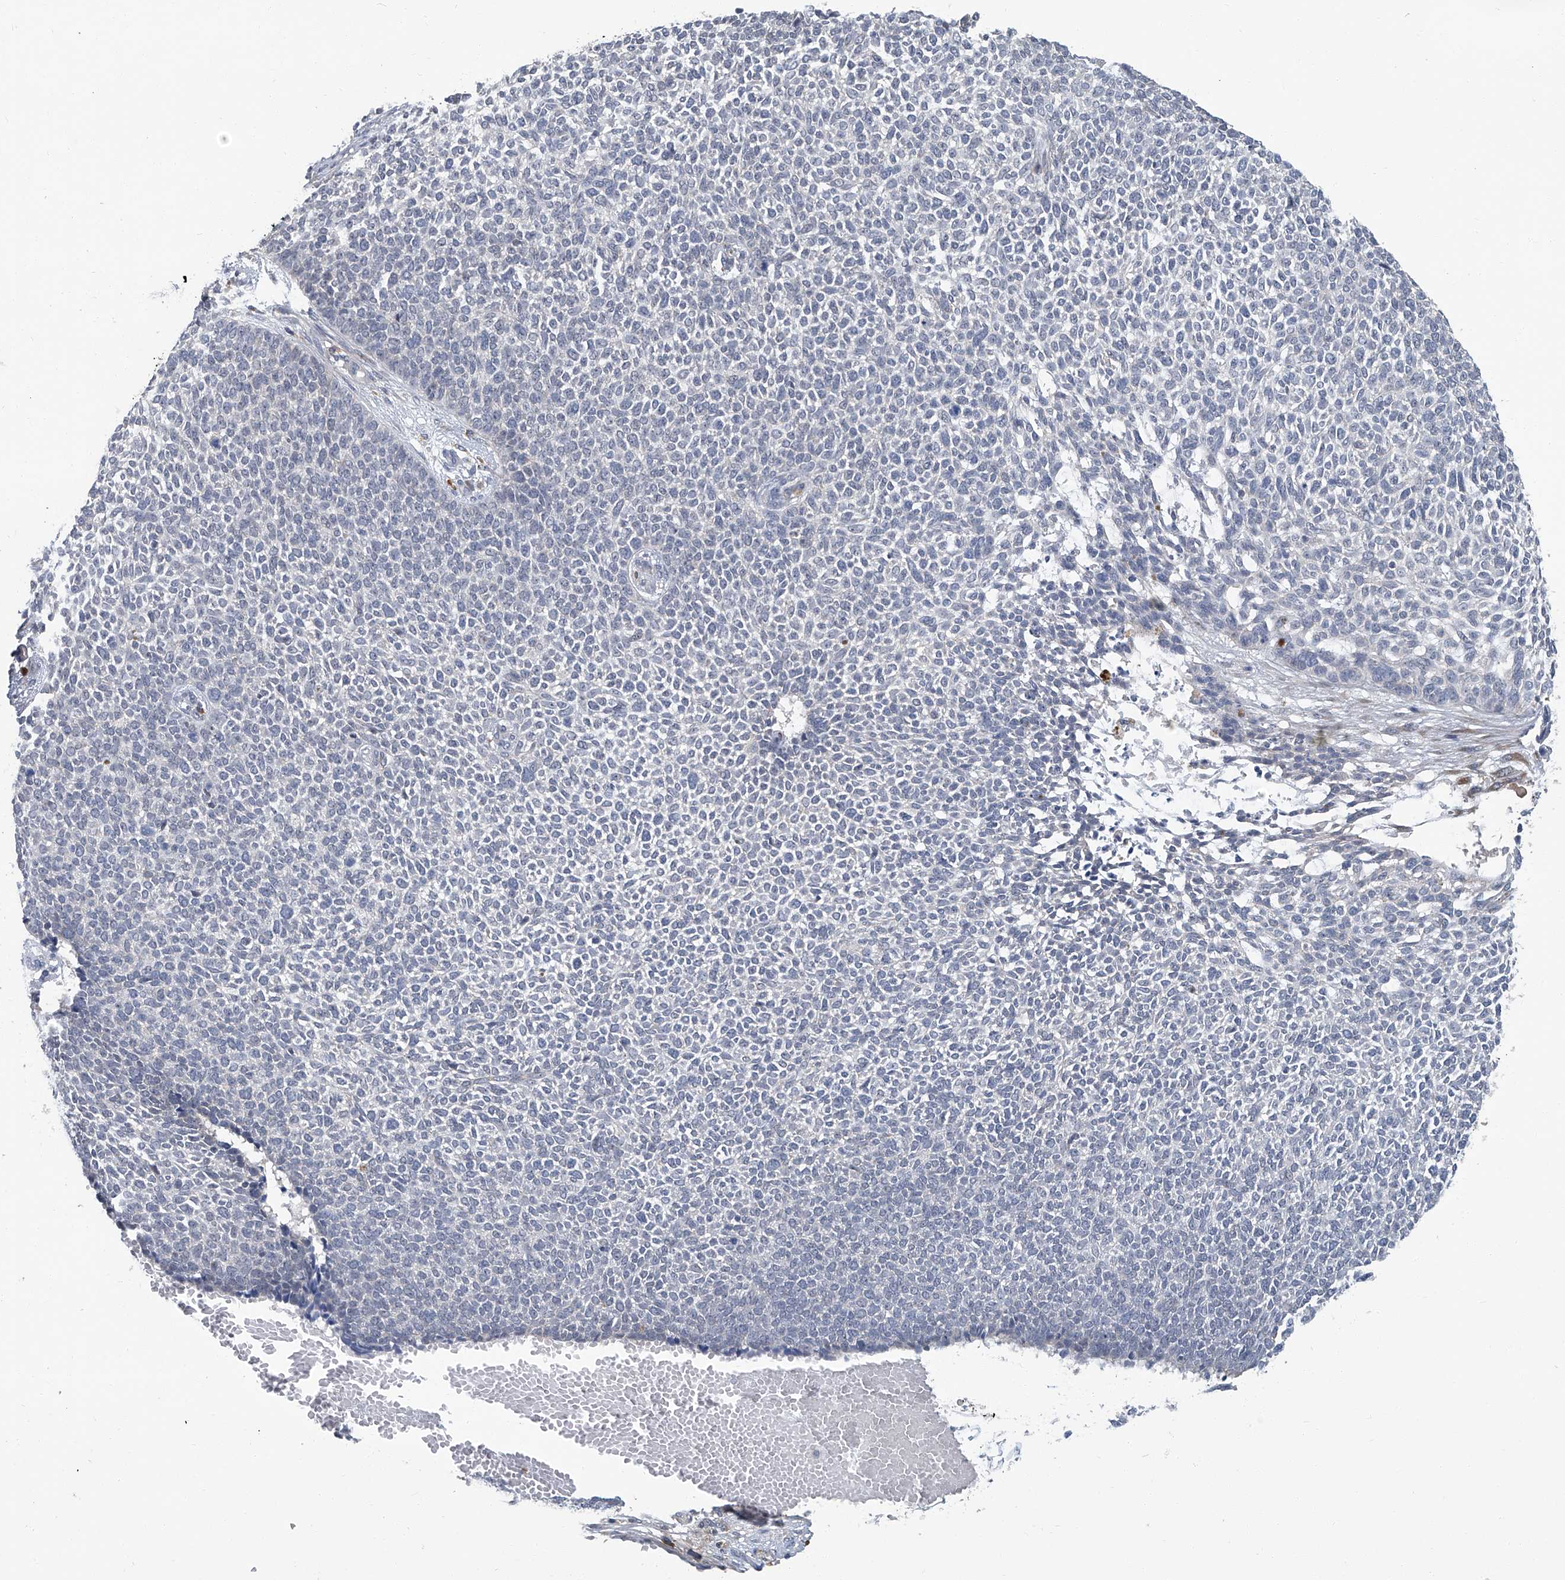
{"staining": {"intensity": "negative", "quantity": "none", "location": "none"}, "tissue": "skin cancer", "cell_type": "Tumor cells", "image_type": "cancer", "snomed": [{"axis": "morphology", "description": "Basal cell carcinoma"}, {"axis": "topography", "description": "Skin"}], "caption": "Immunohistochemistry (IHC) photomicrograph of neoplastic tissue: human skin basal cell carcinoma stained with DAB displays no significant protein expression in tumor cells.", "gene": "AKNAD1", "patient": {"sex": "female", "age": 84}}